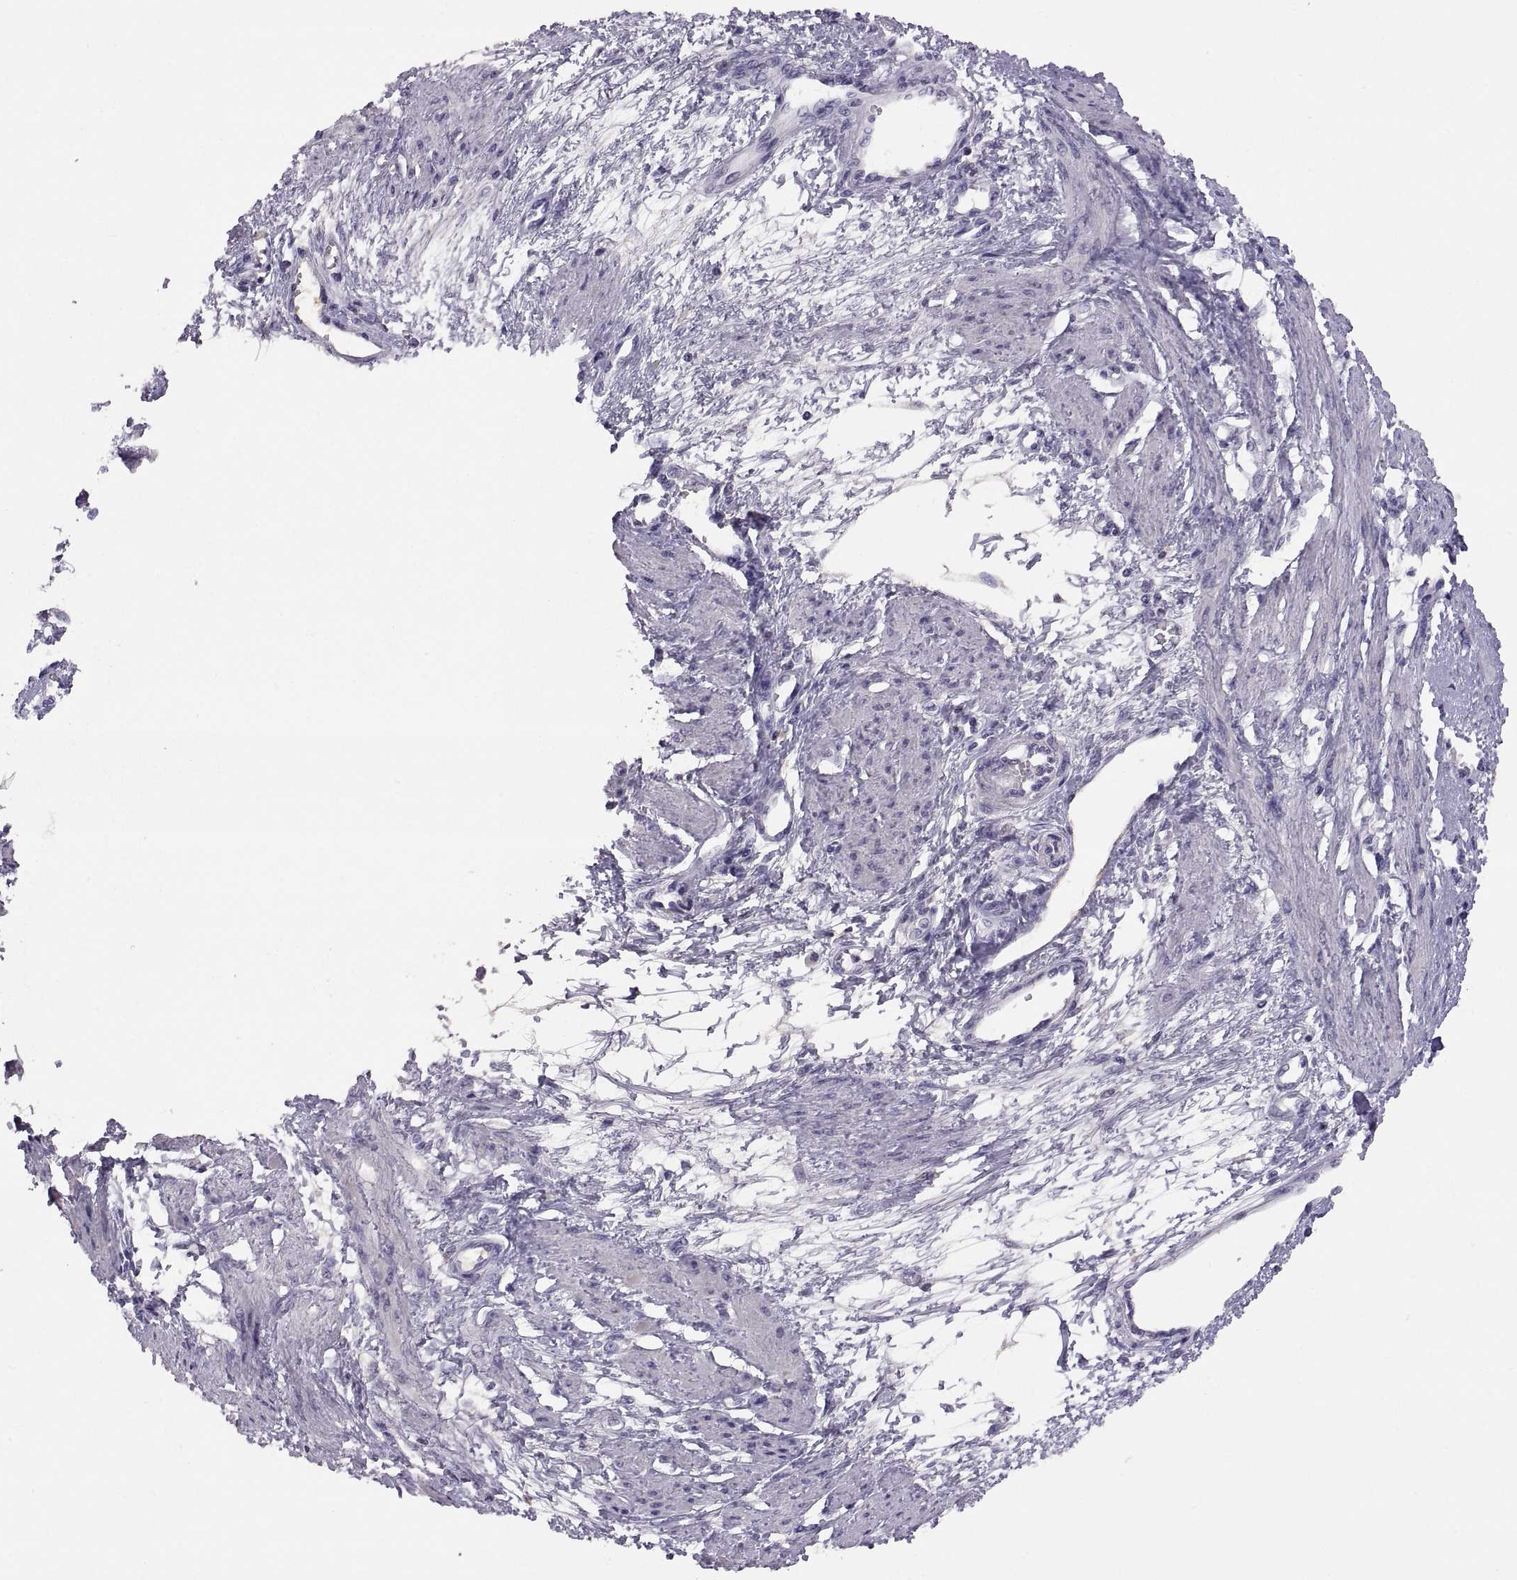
{"staining": {"intensity": "negative", "quantity": "none", "location": "none"}, "tissue": "smooth muscle", "cell_type": "Smooth muscle cells", "image_type": "normal", "snomed": [{"axis": "morphology", "description": "Normal tissue, NOS"}, {"axis": "topography", "description": "Smooth muscle"}, {"axis": "topography", "description": "Uterus"}], "caption": "Human smooth muscle stained for a protein using IHC reveals no staining in smooth muscle cells.", "gene": "TBX19", "patient": {"sex": "female", "age": 39}}